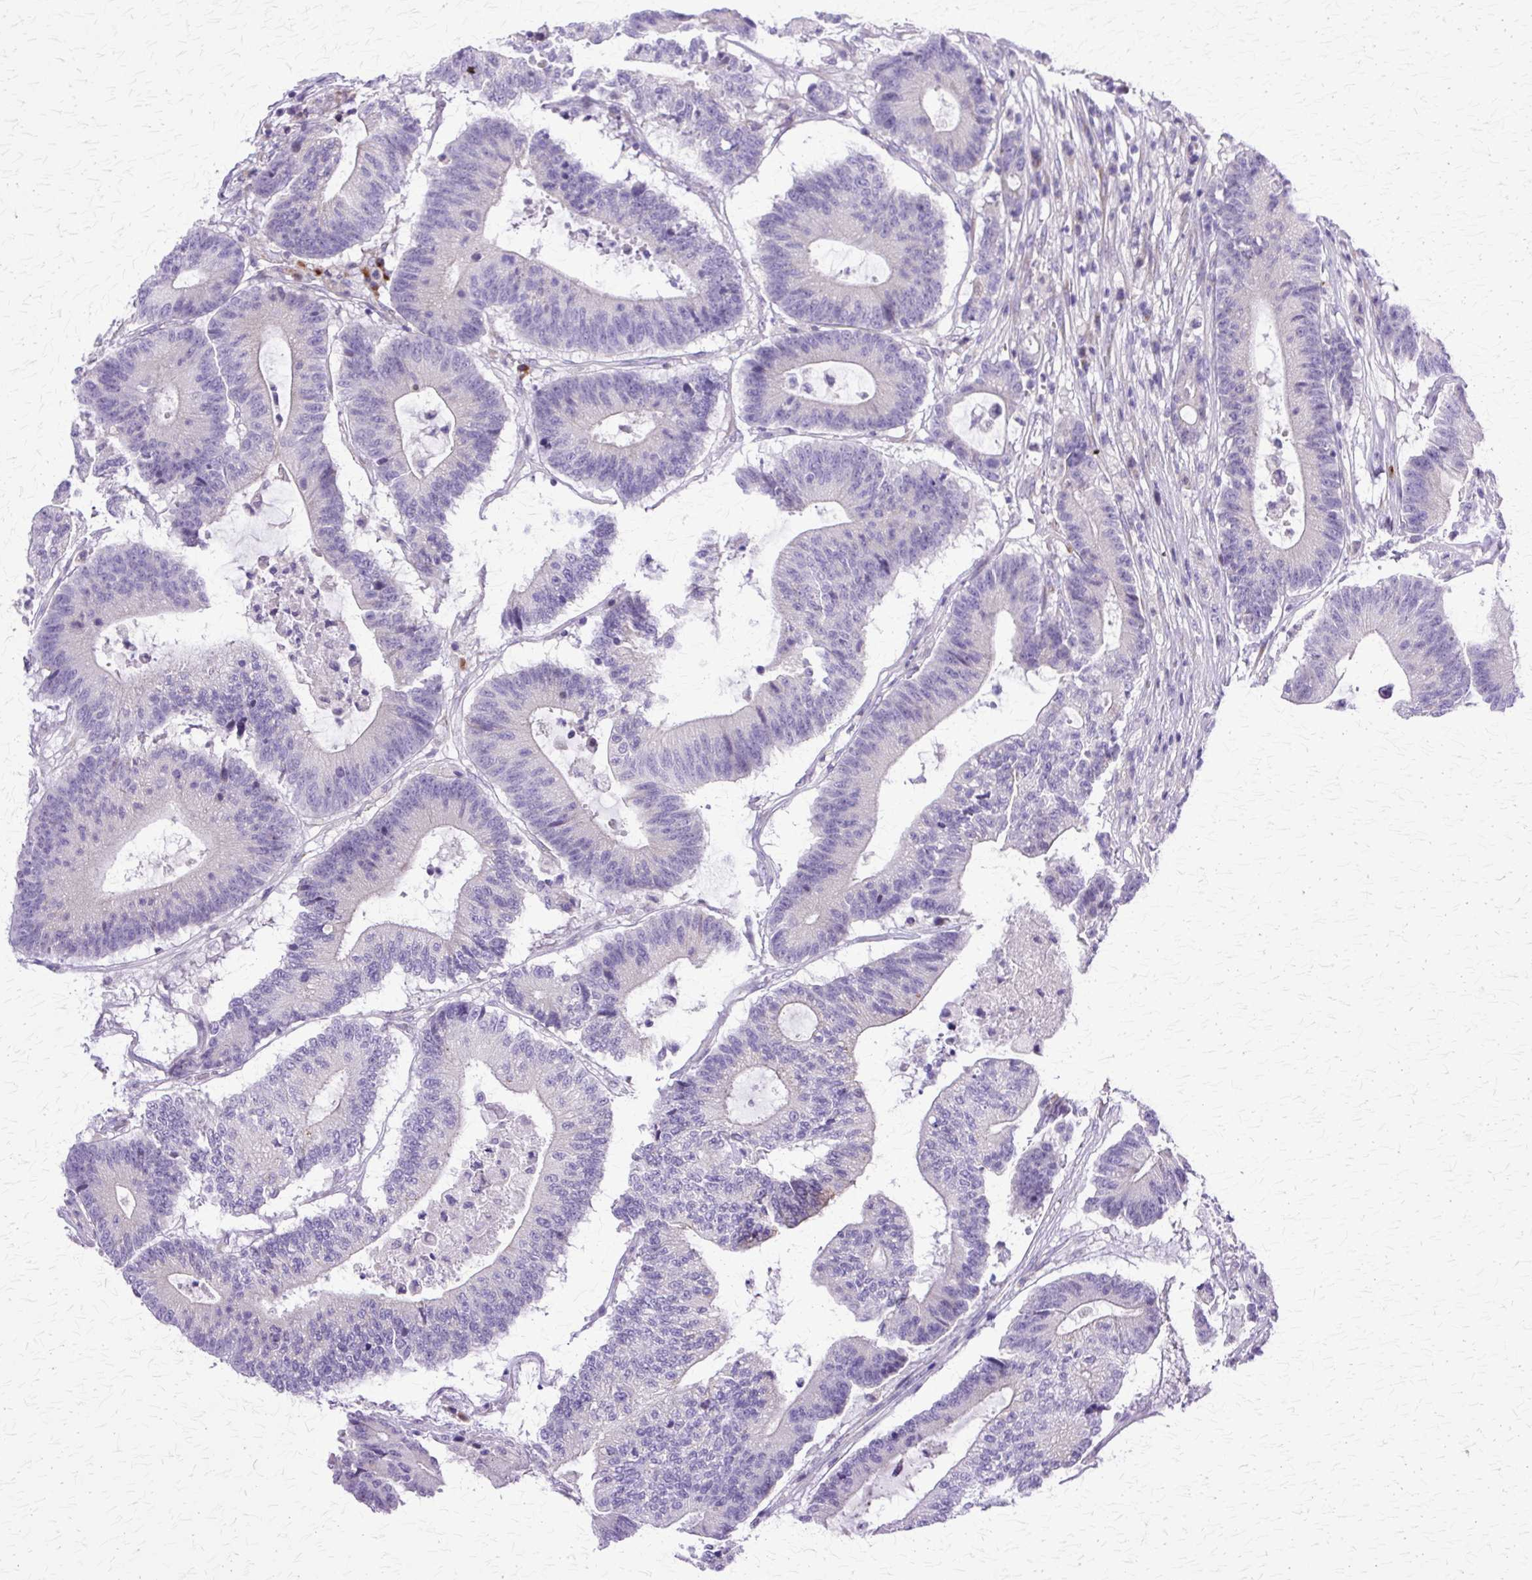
{"staining": {"intensity": "negative", "quantity": "none", "location": "none"}, "tissue": "colorectal cancer", "cell_type": "Tumor cells", "image_type": "cancer", "snomed": [{"axis": "morphology", "description": "Adenocarcinoma, NOS"}, {"axis": "topography", "description": "Colon"}], "caption": "An immunohistochemistry photomicrograph of colorectal cancer (adenocarcinoma) is shown. There is no staining in tumor cells of colorectal cancer (adenocarcinoma).", "gene": "TBC1D3G", "patient": {"sex": "female", "age": 84}}